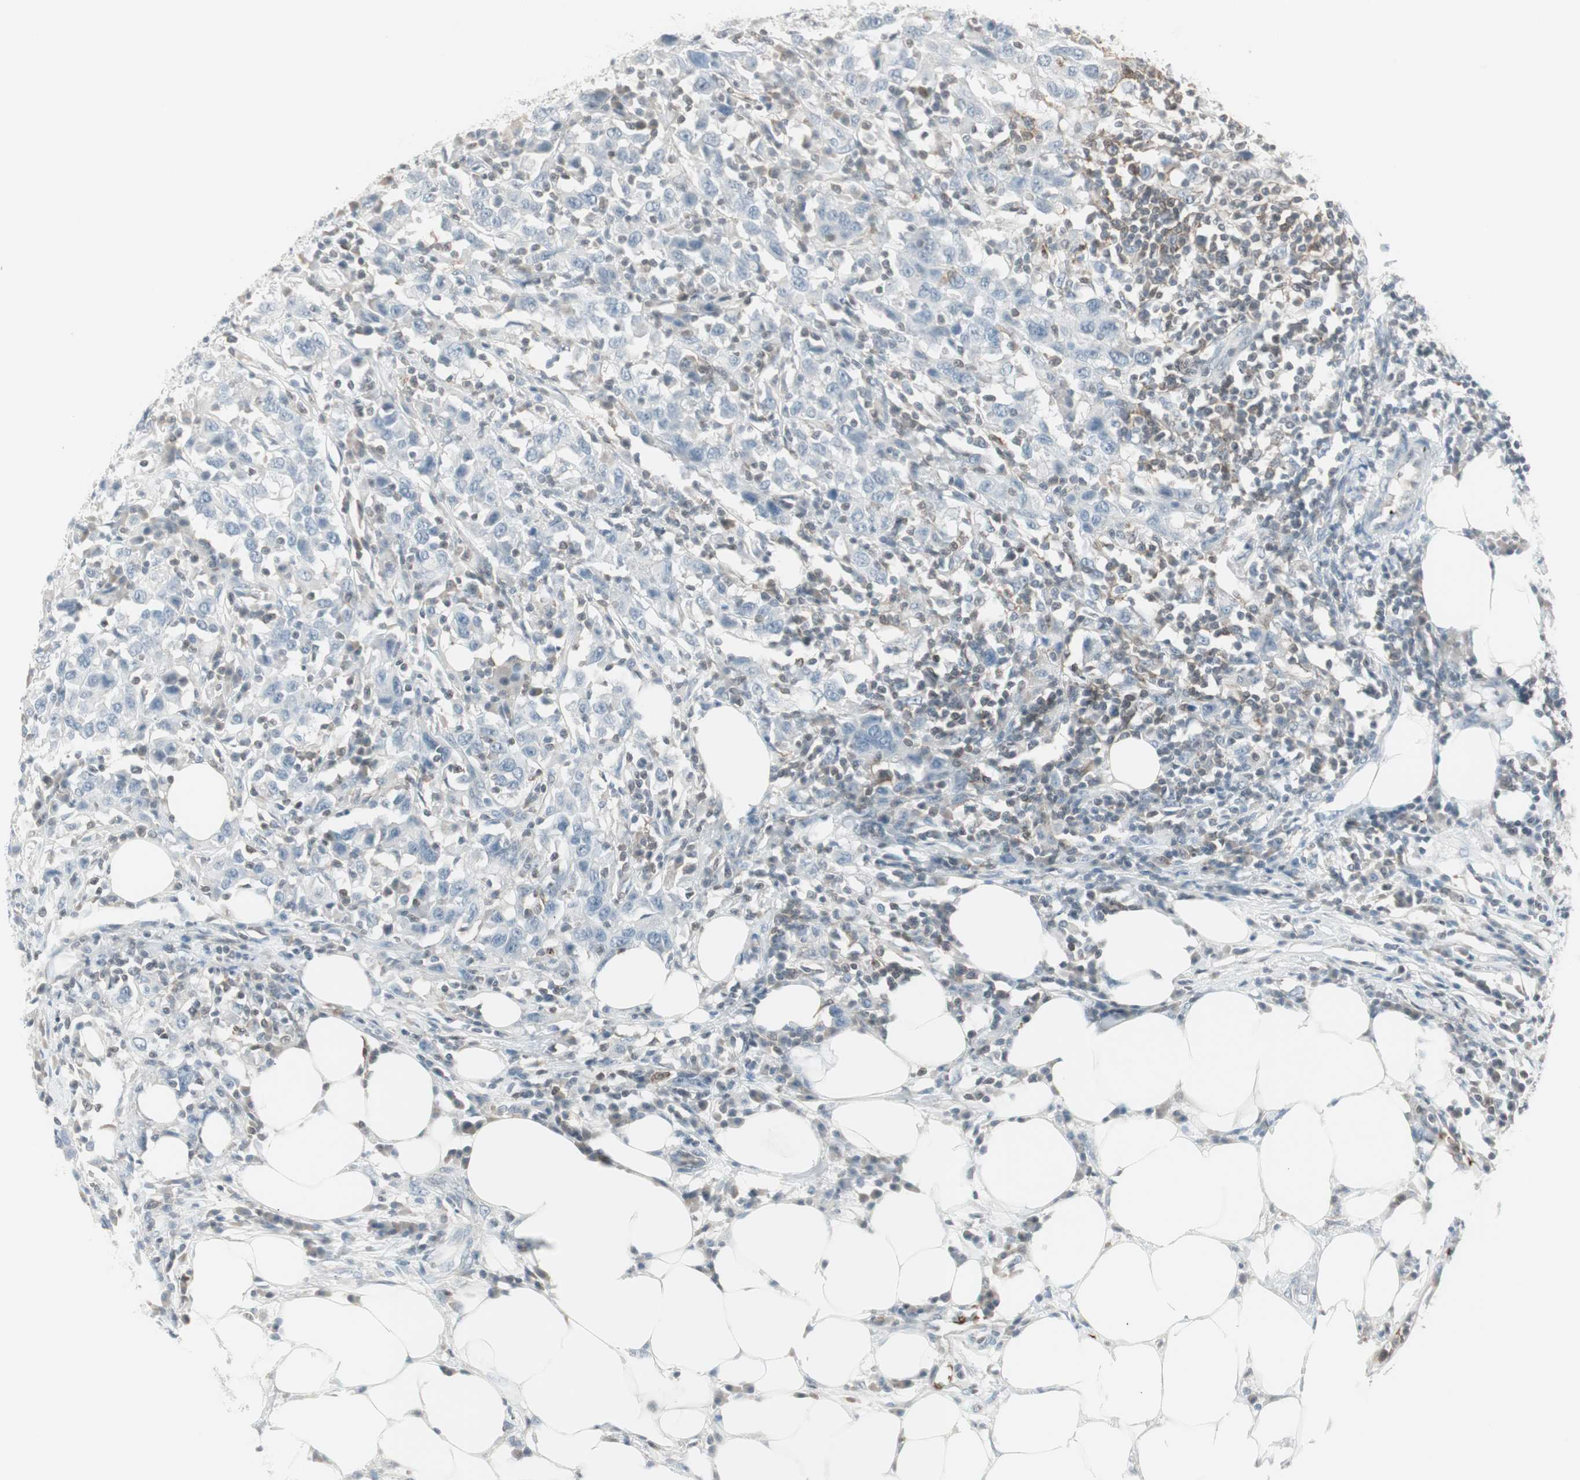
{"staining": {"intensity": "negative", "quantity": "none", "location": "none"}, "tissue": "urothelial cancer", "cell_type": "Tumor cells", "image_type": "cancer", "snomed": [{"axis": "morphology", "description": "Urothelial carcinoma, High grade"}, {"axis": "topography", "description": "Urinary bladder"}], "caption": "Tumor cells show no significant protein expression in urothelial carcinoma (high-grade).", "gene": "MAP4K1", "patient": {"sex": "male", "age": 61}}